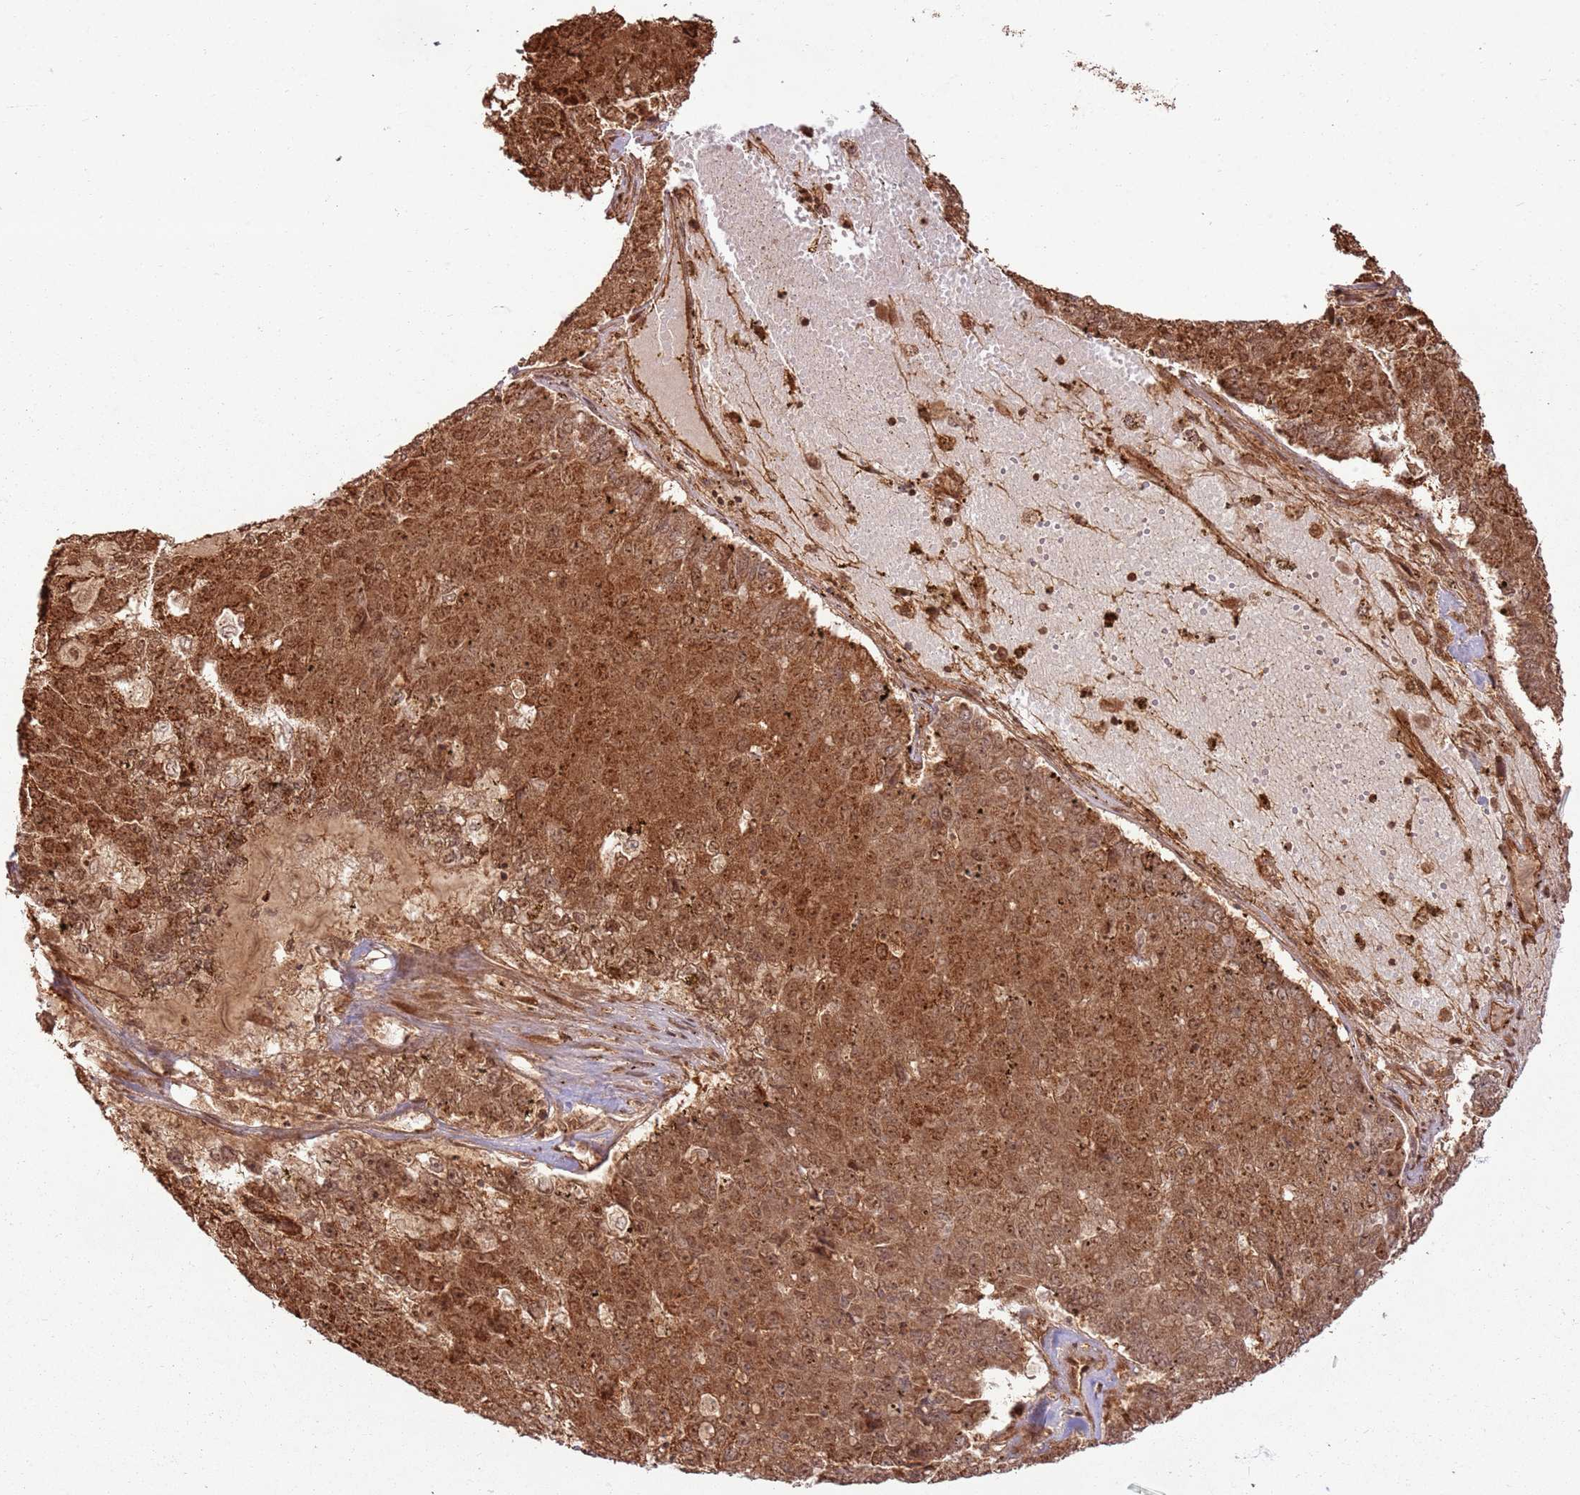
{"staining": {"intensity": "strong", "quantity": ">75%", "location": "cytoplasmic/membranous,nuclear"}, "tissue": "pancreatic cancer", "cell_type": "Tumor cells", "image_type": "cancer", "snomed": [{"axis": "morphology", "description": "Adenocarcinoma, NOS"}, {"axis": "topography", "description": "Pancreas"}], "caption": "Brown immunohistochemical staining in human pancreatic adenocarcinoma reveals strong cytoplasmic/membranous and nuclear positivity in about >75% of tumor cells.", "gene": "TBC1D13", "patient": {"sex": "male", "age": 50}}